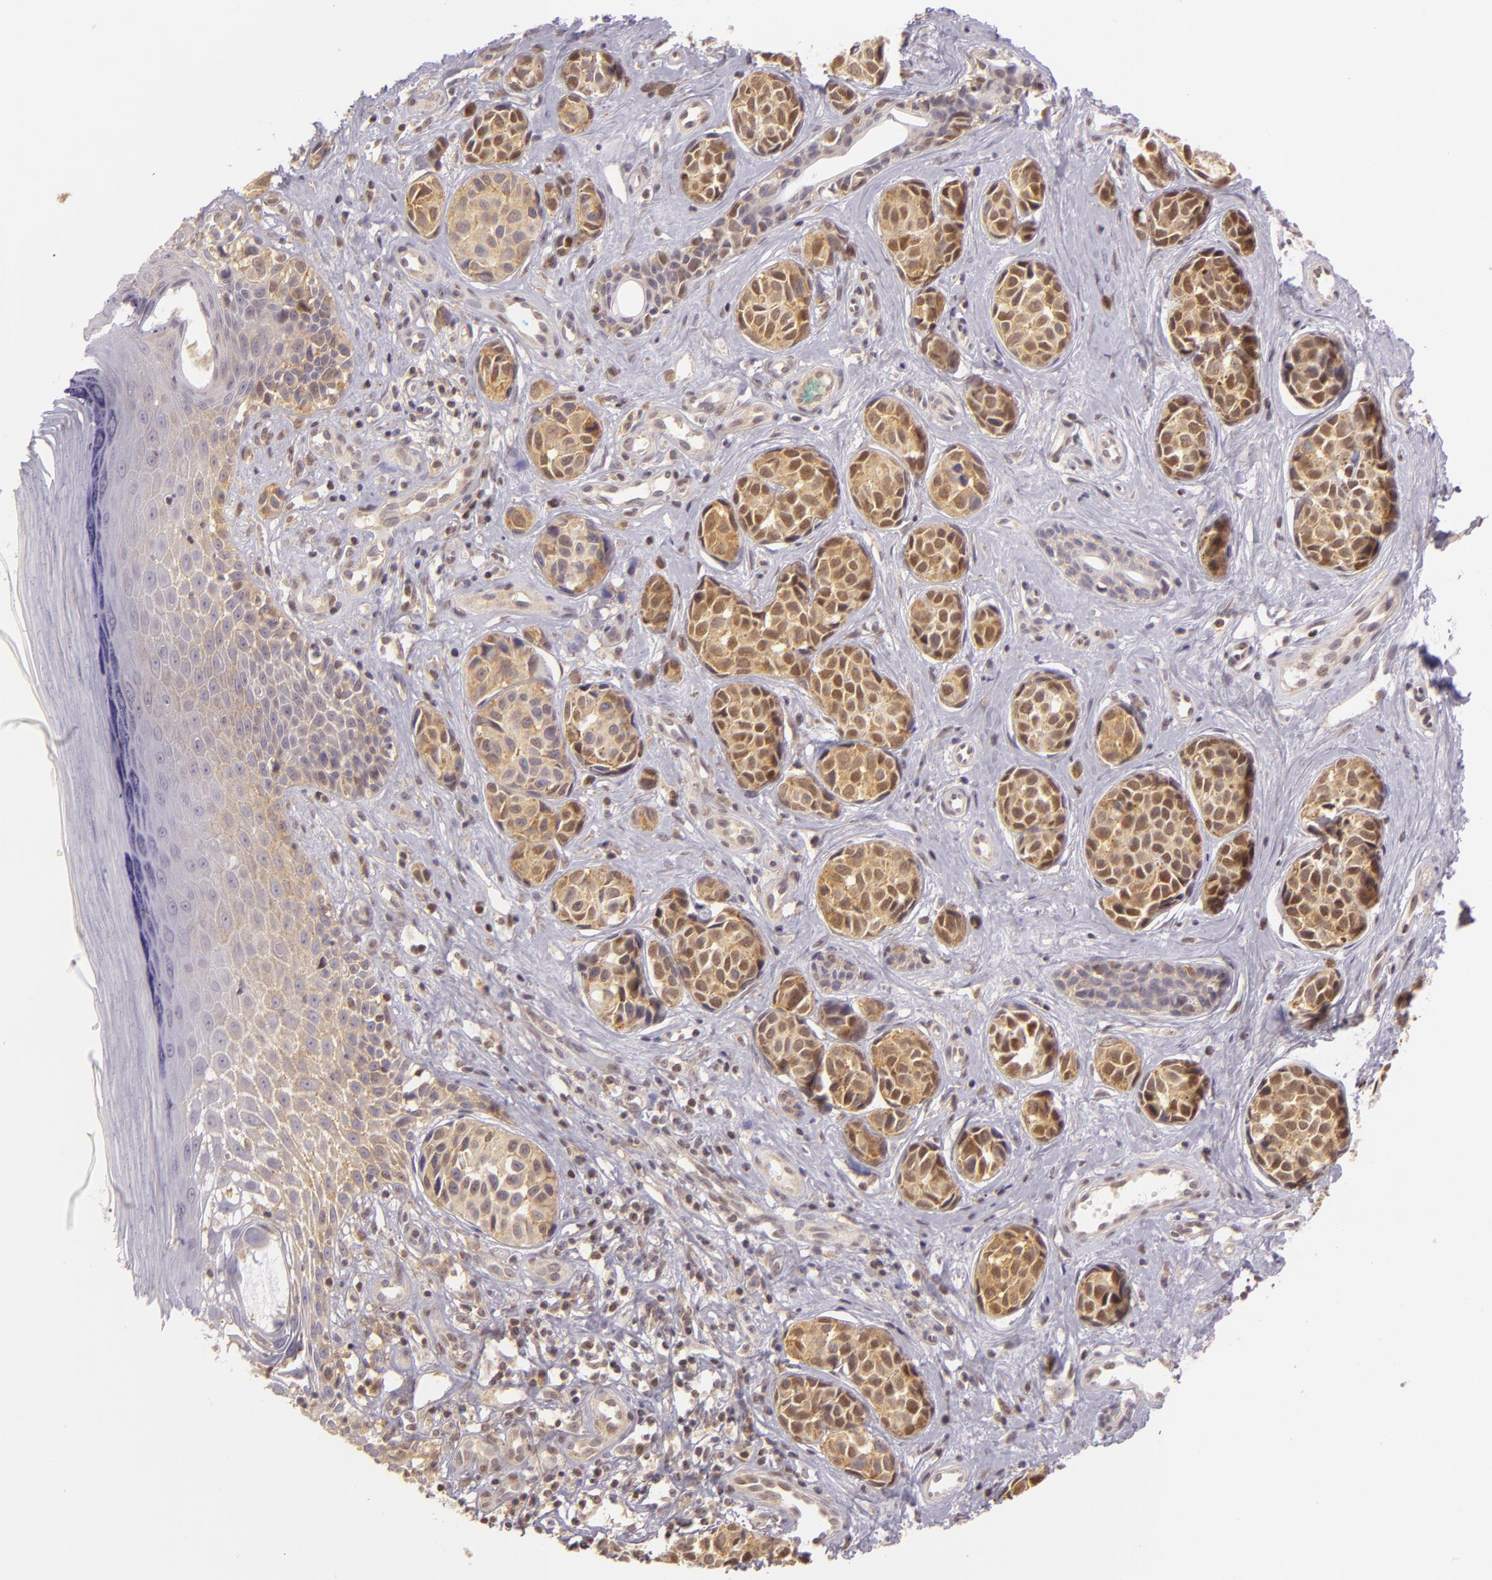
{"staining": {"intensity": "moderate", "quantity": ">75%", "location": "cytoplasmic/membranous,nuclear"}, "tissue": "melanoma", "cell_type": "Tumor cells", "image_type": "cancer", "snomed": [{"axis": "morphology", "description": "Malignant melanoma, NOS"}, {"axis": "topography", "description": "Skin"}], "caption": "A brown stain labels moderate cytoplasmic/membranous and nuclear expression of a protein in human melanoma tumor cells.", "gene": "IMPDH1", "patient": {"sex": "male", "age": 79}}